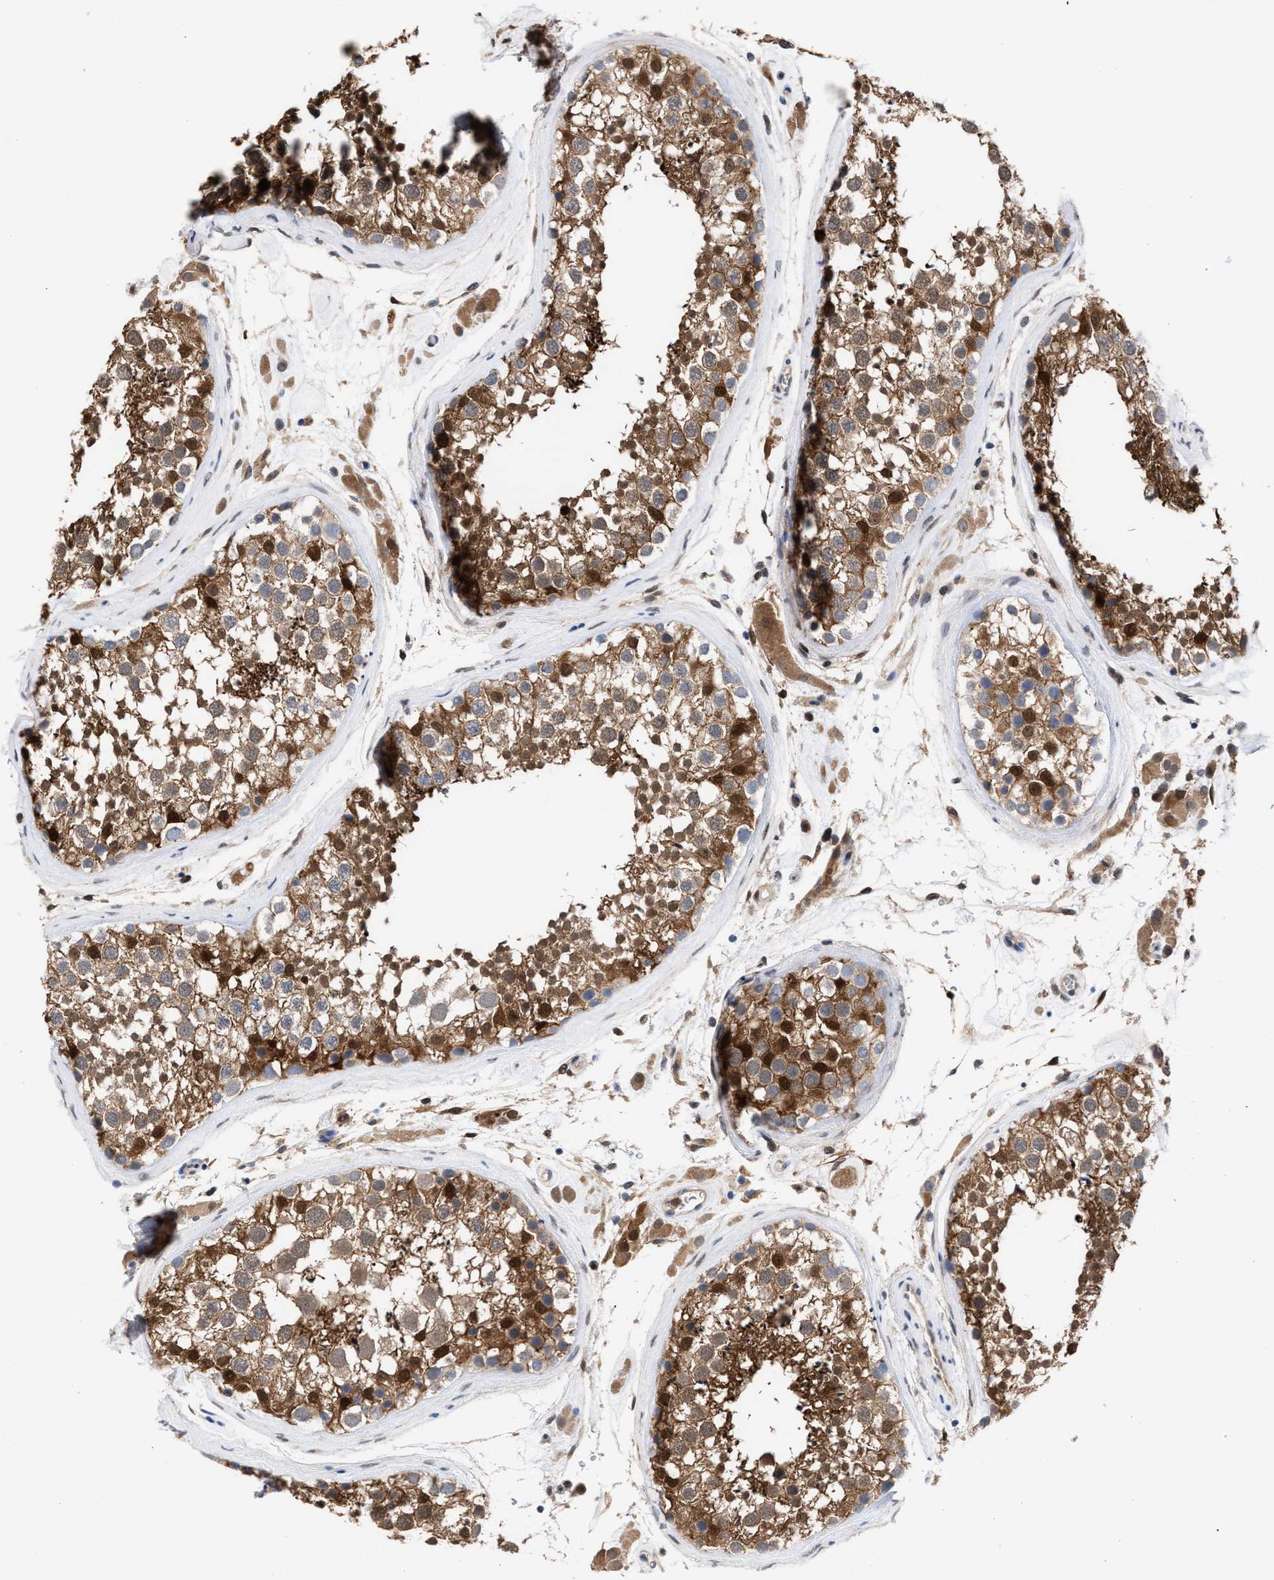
{"staining": {"intensity": "strong", "quantity": ">75%", "location": "cytoplasmic/membranous,nuclear"}, "tissue": "testis", "cell_type": "Cells in seminiferous ducts", "image_type": "normal", "snomed": [{"axis": "morphology", "description": "Normal tissue, NOS"}, {"axis": "topography", "description": "Testis"}], "caption": "A histopathology image showing strong cytoplasmic/membranous,nuclear positivity in approximately >75% of cells in seminiferous ducts in unremarkable testis, as visualized by brown immunohistochemical staining.", "gene": "TP53I3", "patient": {"sex": "male", "age": 46}}